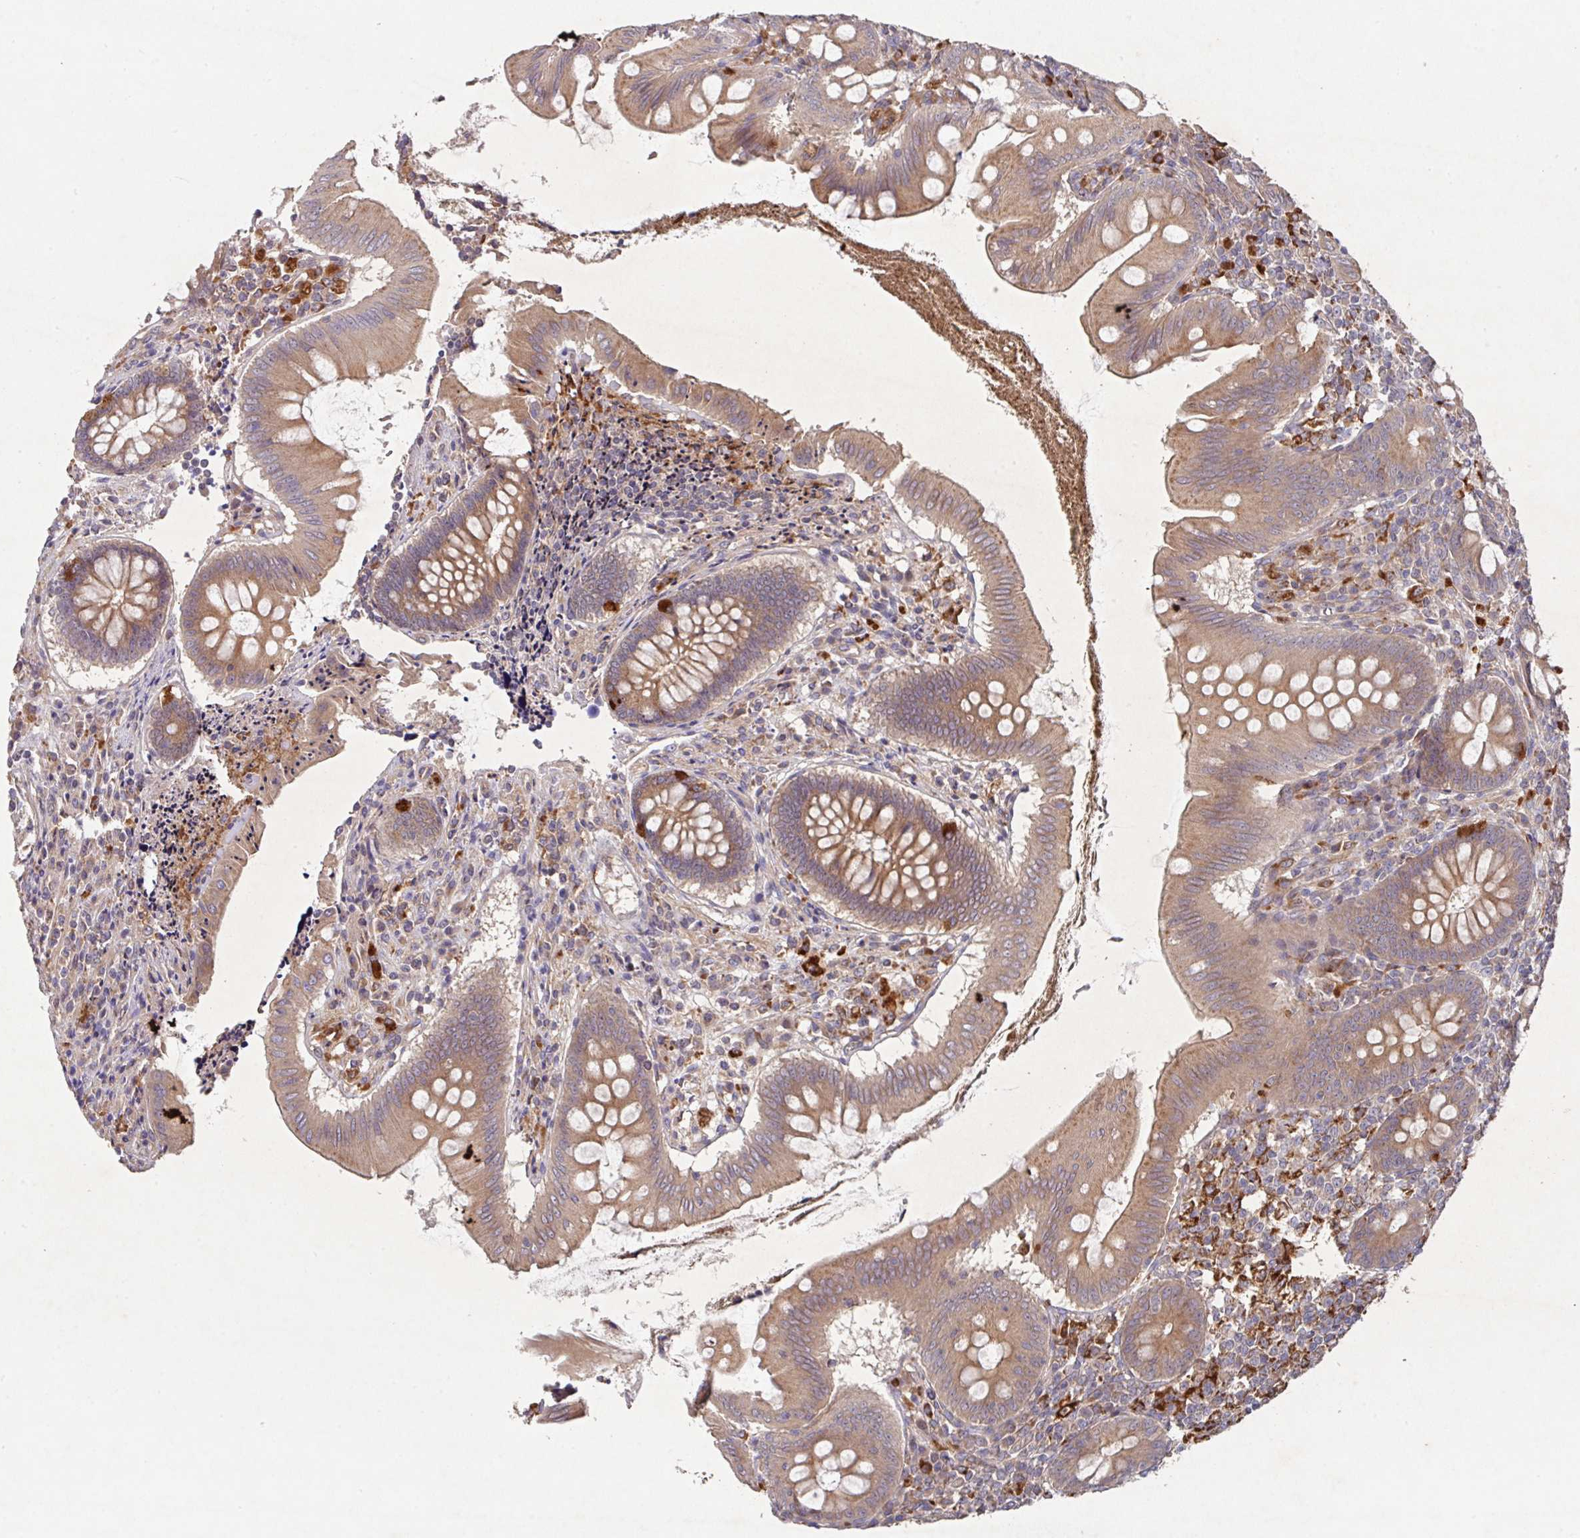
{"staining": {"intensity": "moderate", "quantity": ">75%", "location": "cytoplasmic/membranous"}, "tissue": "appendix", "cell_type": "Glandular cells", "image_type": "normal", "snomed": [{"axis": "morphology", "description": "Normal tissue, NOS"}, {"axis": "topography", "description": "Appendix"}], "caption": "Protein analysis of unremarkable appendix reveals moderate cytoplasmic/membranous positivity in about >75% of glandular cells.", "gene": "TRIM14", "patient": {"sex": "female", "age": 51}}